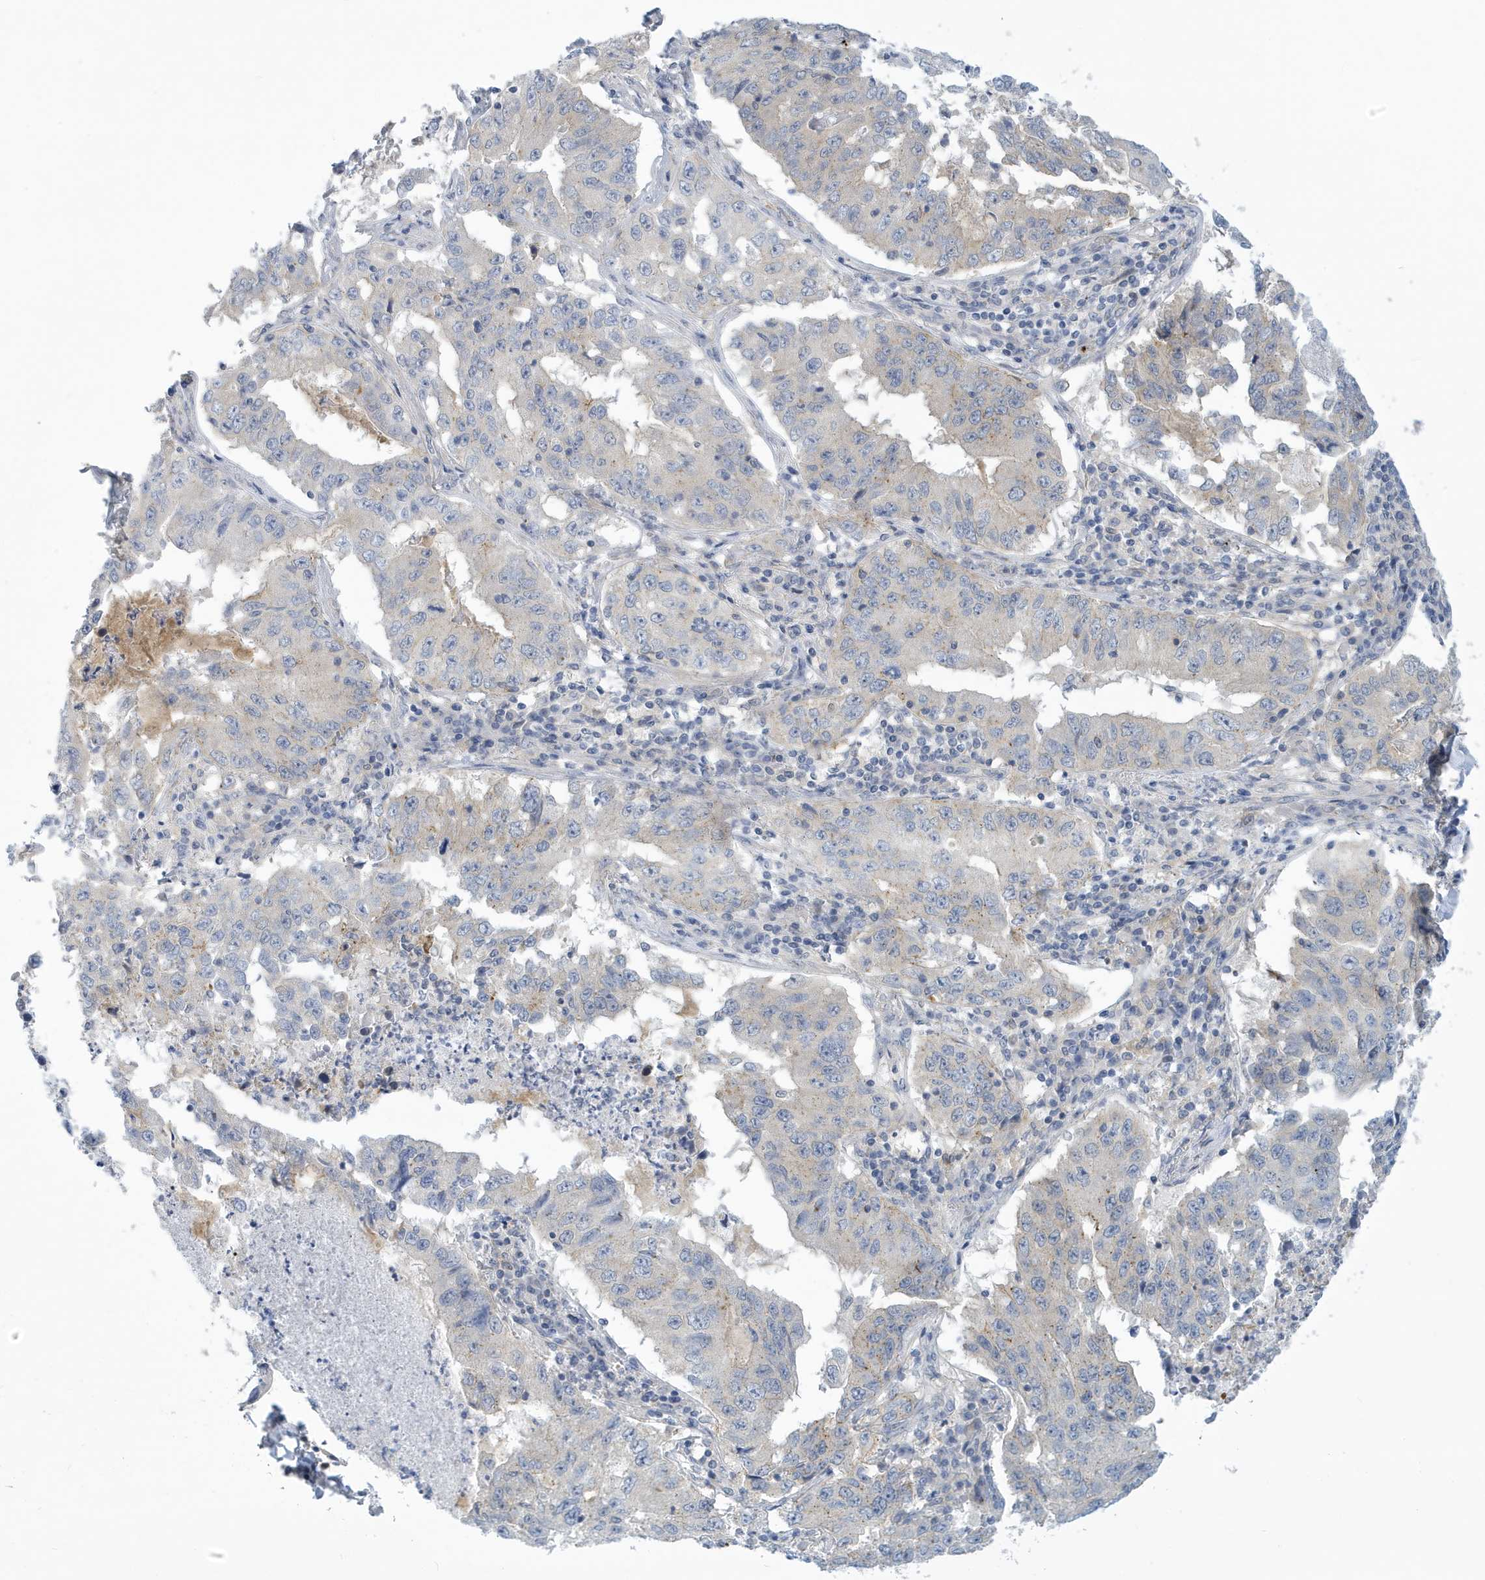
{"staining": {"intensity": "negative", "quantity": "none", "location": "none"}, "tissue": "lung cancer", "cell_type": "Tumor cells", "image_type": "cancer", "snomed": [{"axis": "morphology", "description": "Adenocarcinoma, NOS"}, {"axis": "topography", "description": "Lung"}], "caption": "Tumor cells show no significant expression in lung cancer (adenocarcinoma).", "gene": "VTA1", "patient": {"sex": "female", "age": 51}}